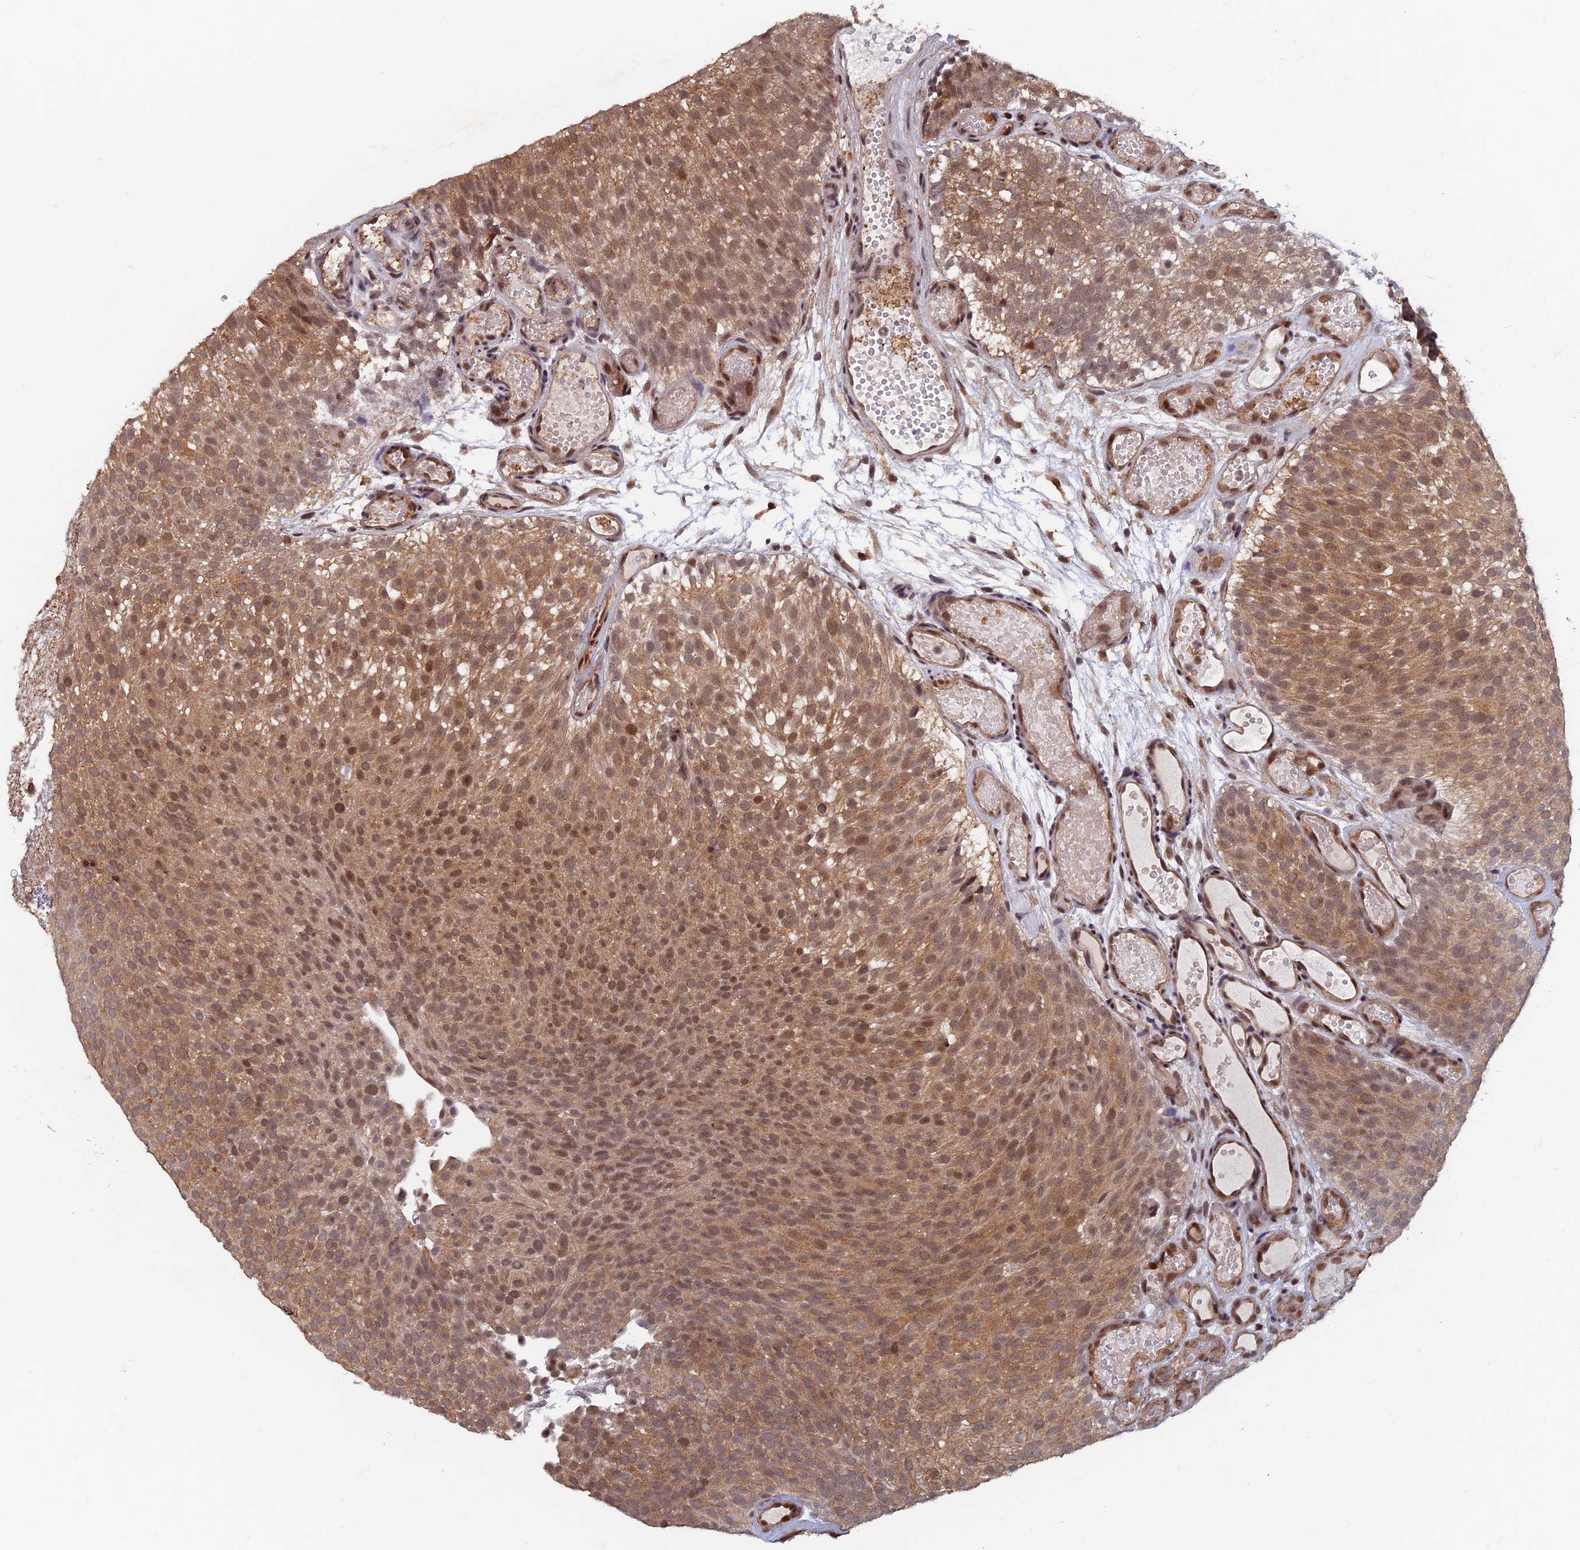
{"staining": {"intensity": "moderate", "quantity": ">75%", "location": "cytoplasmic/membranous,nuclear"}, "tissue": "urothelial cancer", "cell_type": "Tumor cells", "image_type": "cancer", "snomed": [{"axis": "morphology", "description": "Urothelial carcinoma, Low grade"}, {"axis": "topography", "description": "Urinary bladder"}], "caption": "A high-resolution histopathology image shows immunohistochemistry (IHC) staining of urothelial cancer, which demonstrates moderate cytoplasmic/membranous and nuclear staining in approximately >75% of tumor cells.", "gene": "FAM53C", "patient": {"sex": "male", "age": 78}}